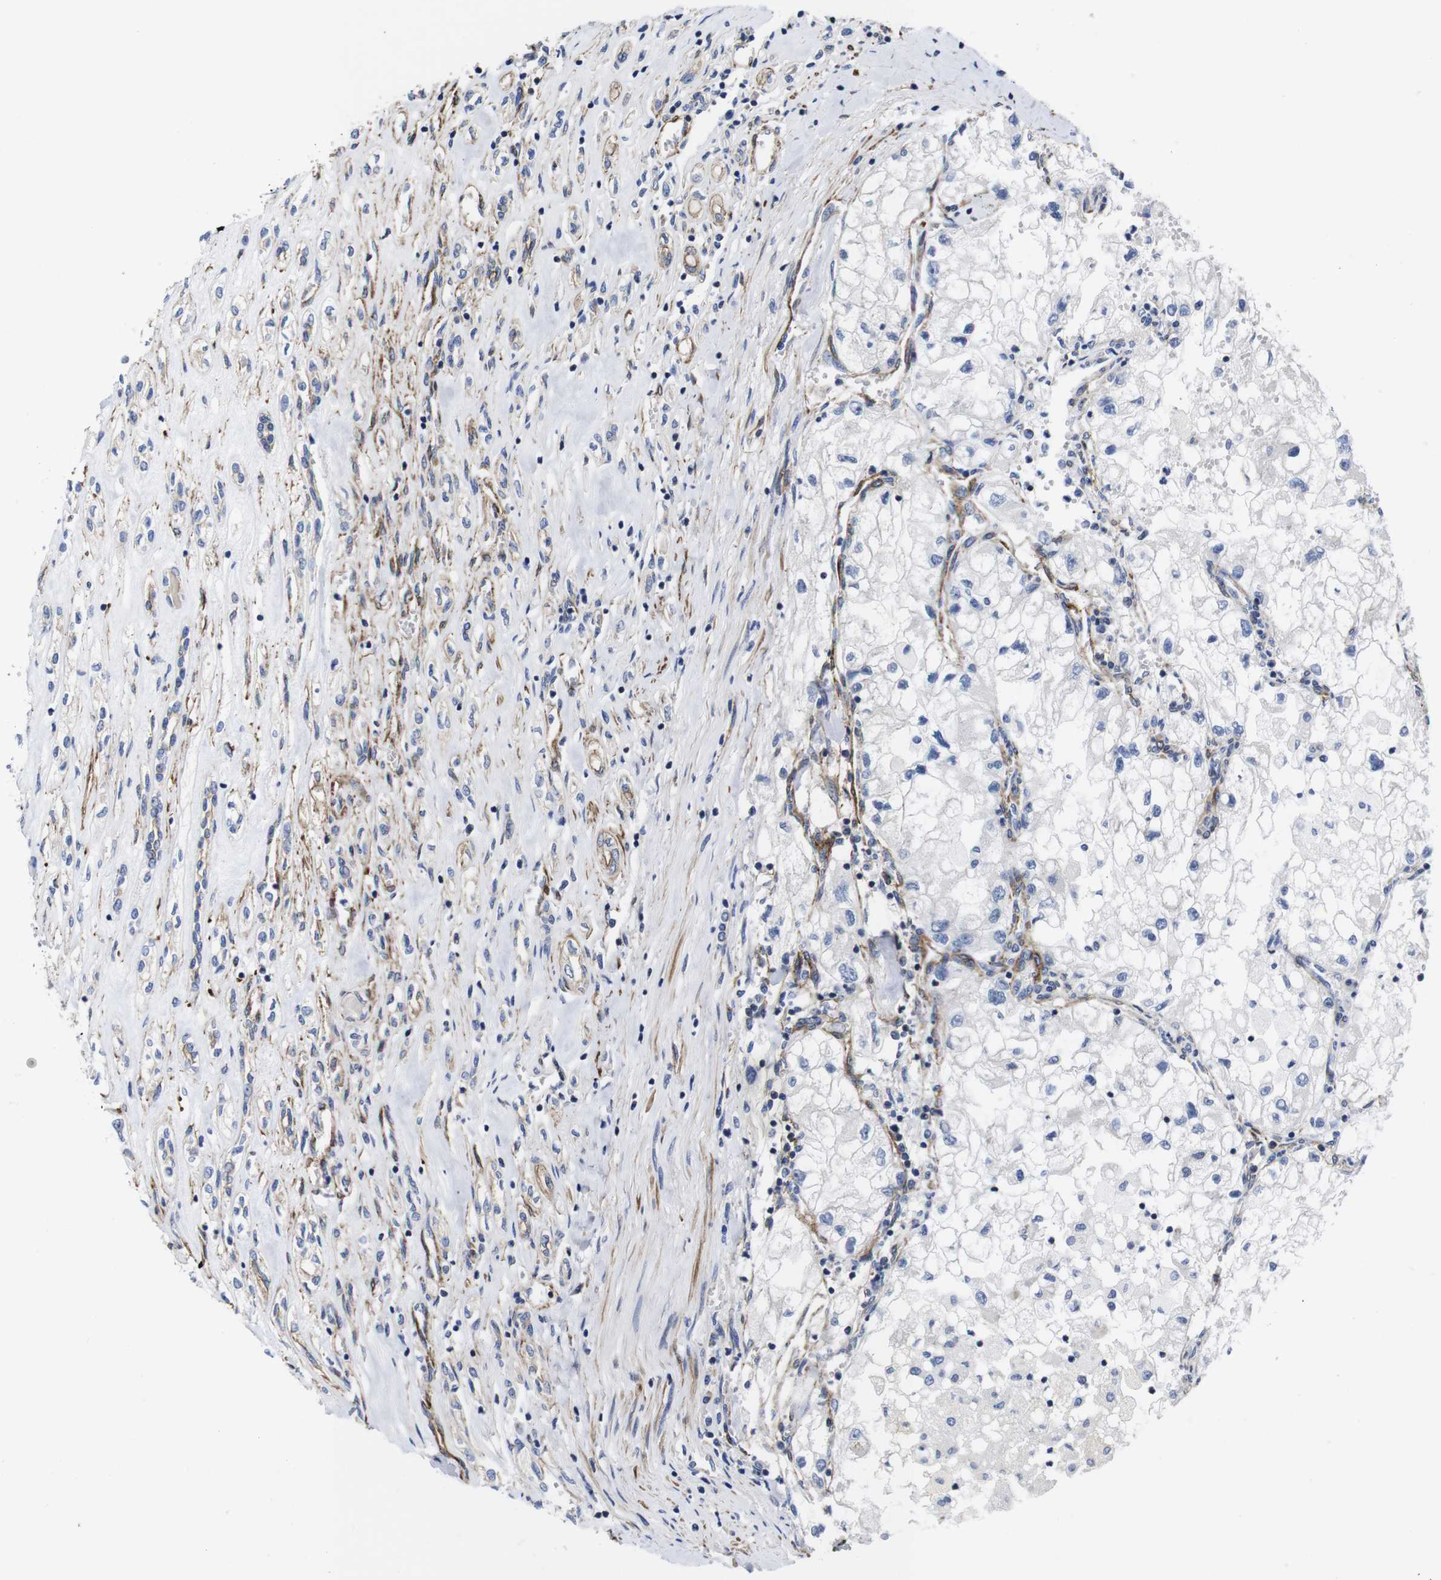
{"staining": {"intensity": "negative", "quantity": "none", "location": "none"}, "tissue": "renal cancer", "cell_type": "Tumor cells", "image_type": "cancer", "snomed": [{"axis": "morphology", "description": "Adenocarcinoma, NOS"}, {"axis": "topography", "description": "Kidney"}], "caption": "Human renal cancer (adenocarcinoma) stained for a protein using immunohistochemistry (IHC) reveals no expression in tumor cells.", "gene": "WNT10A", "patient": {"sex": "female", "age": 70}}